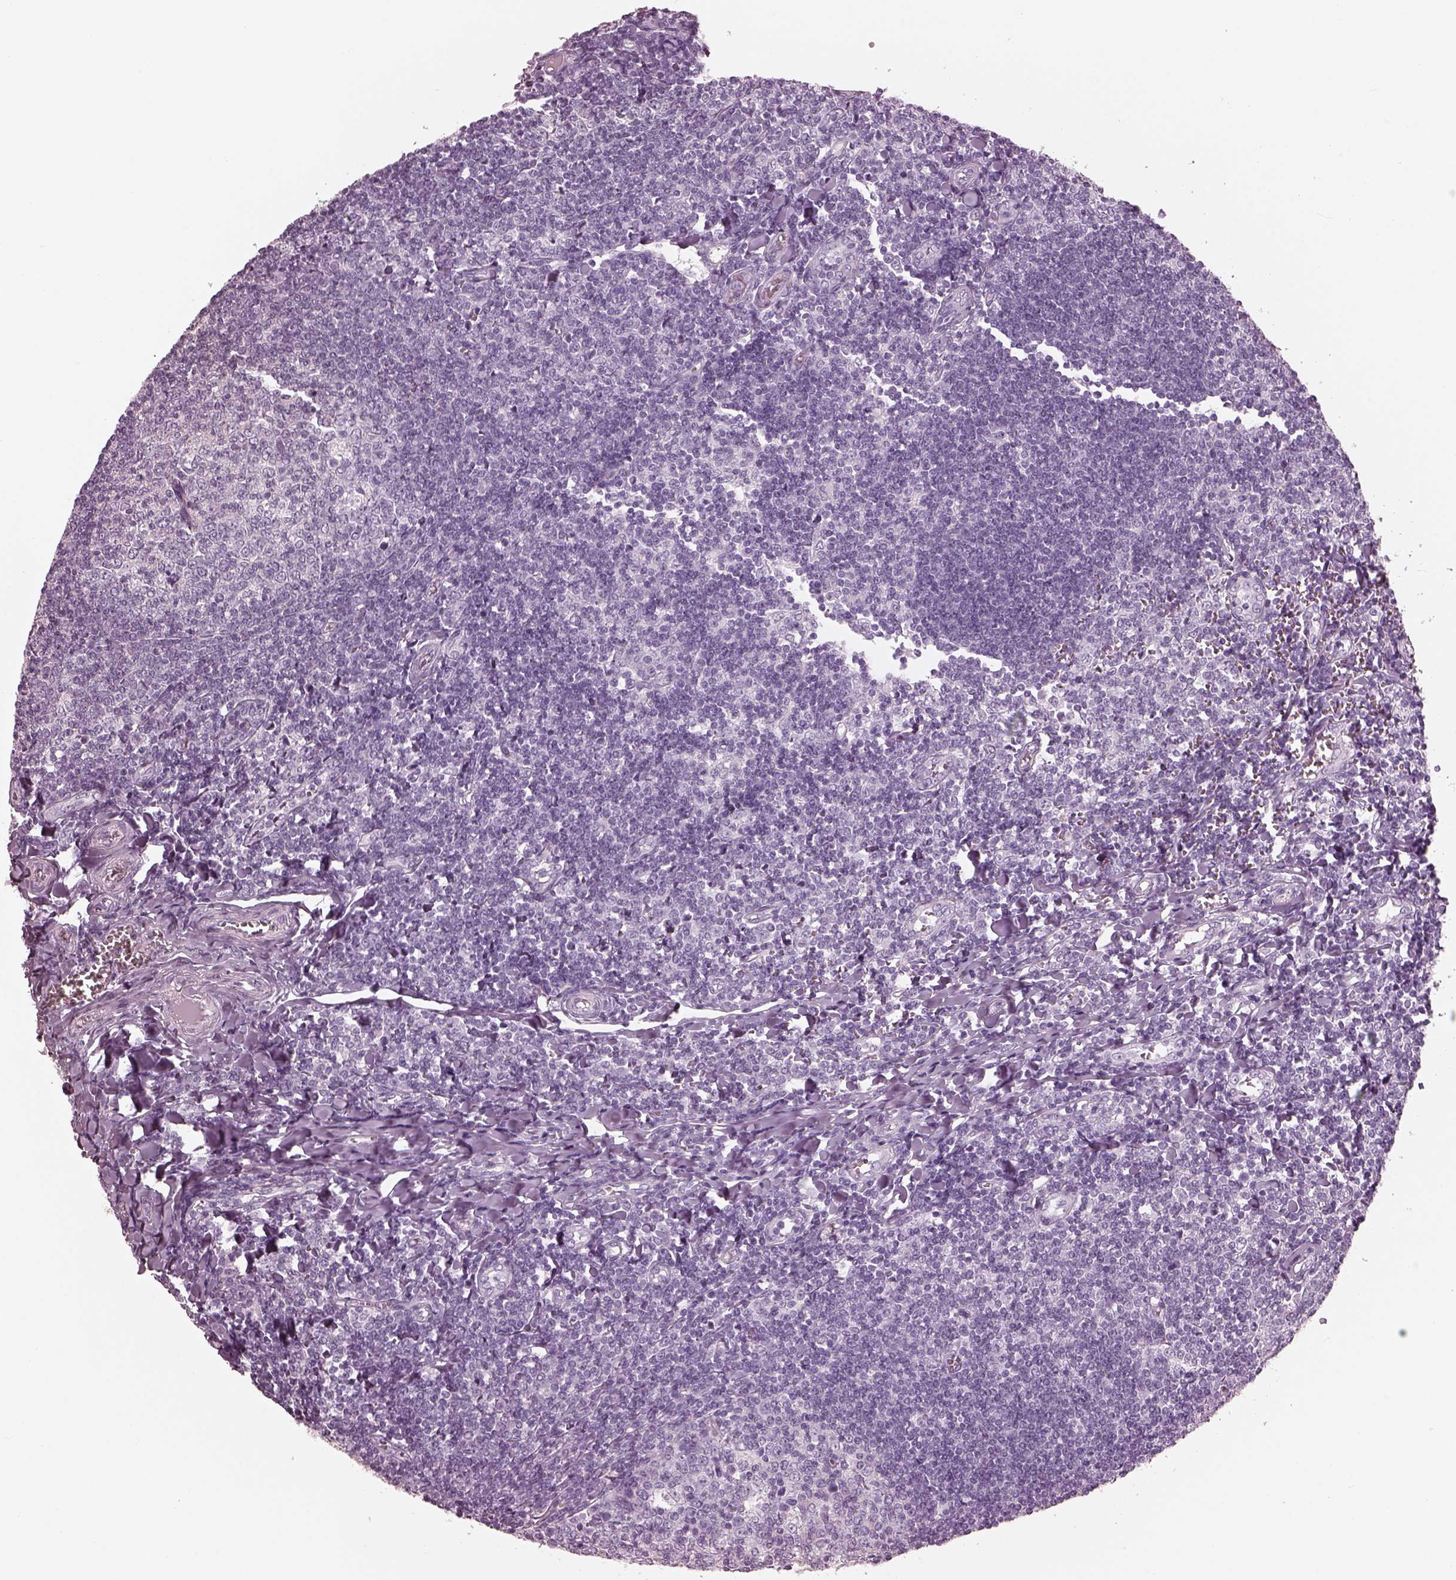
{"staining": {"intensity": "negative", "quantity": "none", "location": "none"}, "tissue": "tonsil", "cell_type": "Germinal center cells", "image_type": "normal", "snomed": [{"axis": "morphology", "description": "Normal tissue, NOS"}, {"axis": "topography", "description": "Tonsil"}], "caption": "A micrograph of tonsil stained for a protein shows no brown staining in germinal center cells. Brightfield microscopy of immunohistochemistry (IHC) stained with DAB (brown) and hematoxylin (blue), captured at high magnification.", "gene": "FABP9", "patient": {"sex": "female", "age": 12}}